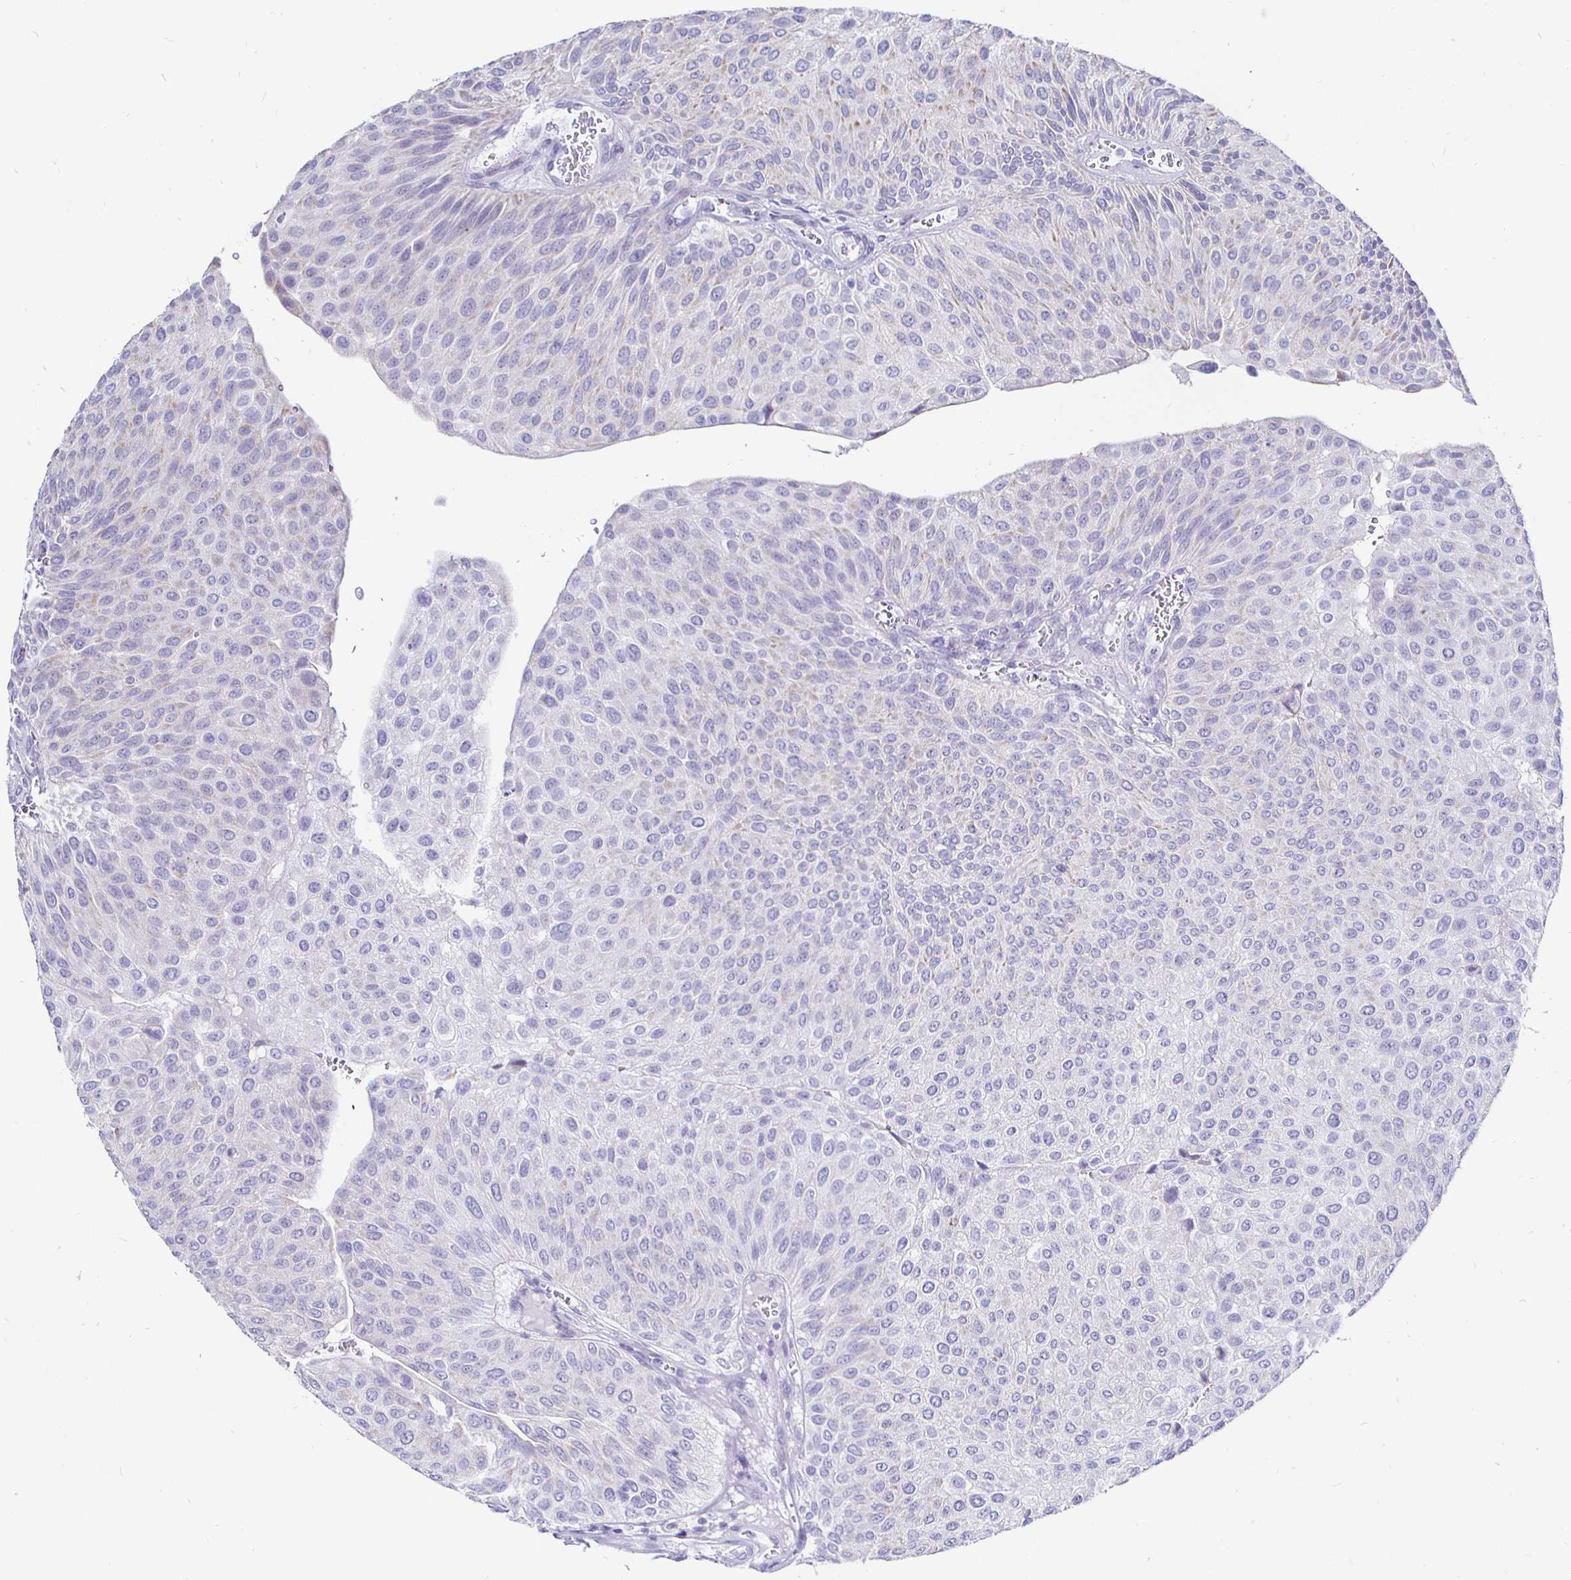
{"staining": {"intensity": "negative", "quantity": "none", "location": "none"}, "tissue": "urothelial cancer", "cell_type": "Tumor cells", "image_type": "cancer", "snomed": [{"axis": "morphology", "description": "Urothelial carcinoma, NOS"}, {"axis": "topography", "description": "Urinary bladder"}], "caption": "DAB immunohistochemical staining of human transitional cell carcinoma demonstrates no significant expression in tumor cells.", "gene": "CR2", "patient": {"sex": "male", "age": 67}}